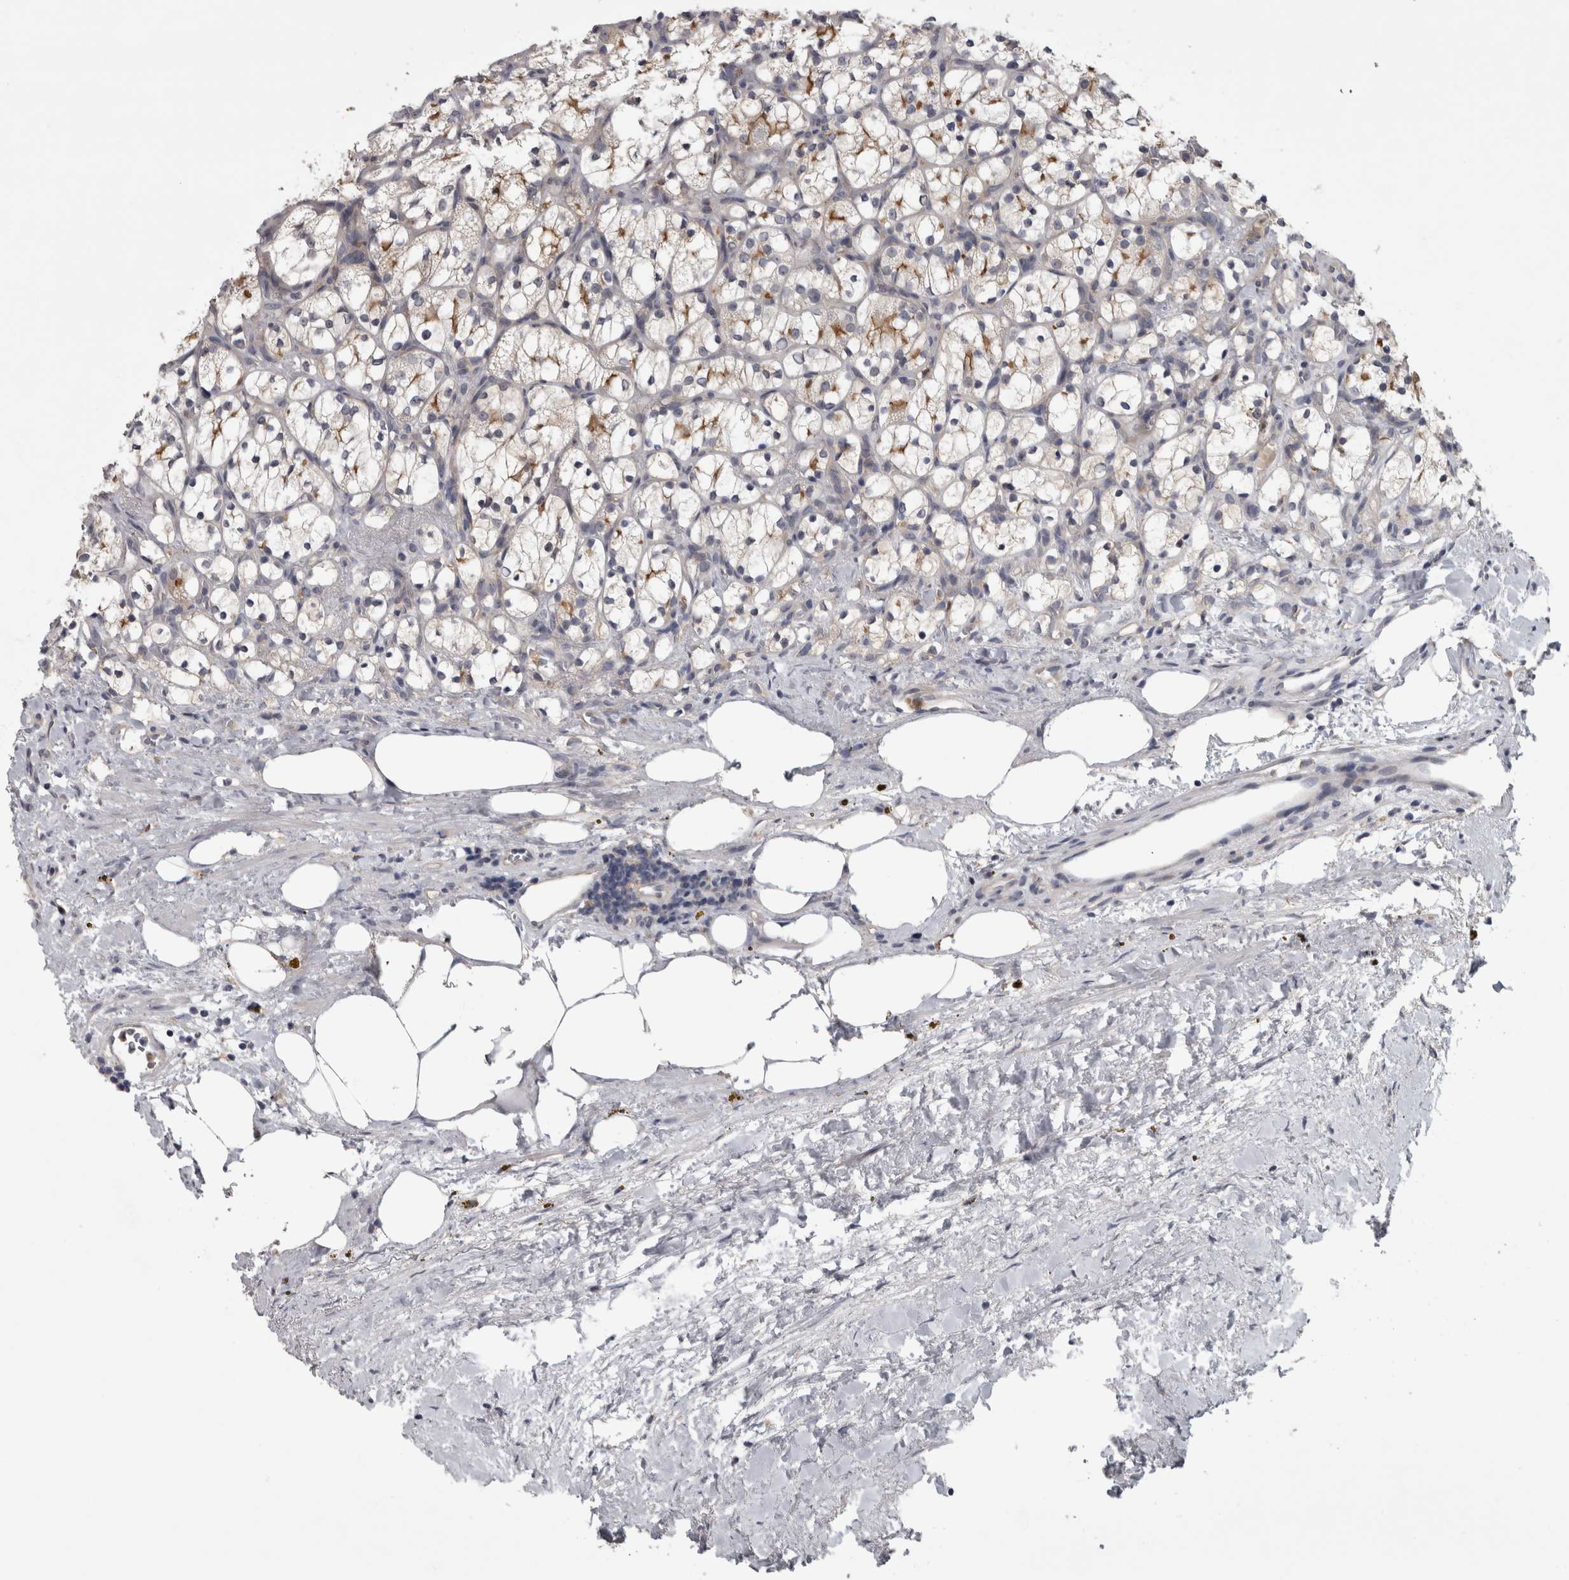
{"staining": {"intensity": "moderate", "quantity": "<25%", "location": "cytoplasmic/membranous"}, "tissue": "renal cancer", "cell_type": "Tumor cells", "image_type": "cancer", "snomed": [{"axis": "morphology", "description": "Adenocarcinoma, NOS"}, {"axis": "topography", "description": "Kidney"}], "caption": "Renal cancer (adenocarcinoma) was stained to show a protein in brown. There is low levels of moderate cytoplasmic/membranous expression in approximately <25% of tumor cells. (Stains: DAB in brown, nuclei in blue, Microscopy: brightfield microscopy at high magnification).", "gene": "PRKCI", "patient": {"sex": "female", "age": 69}}